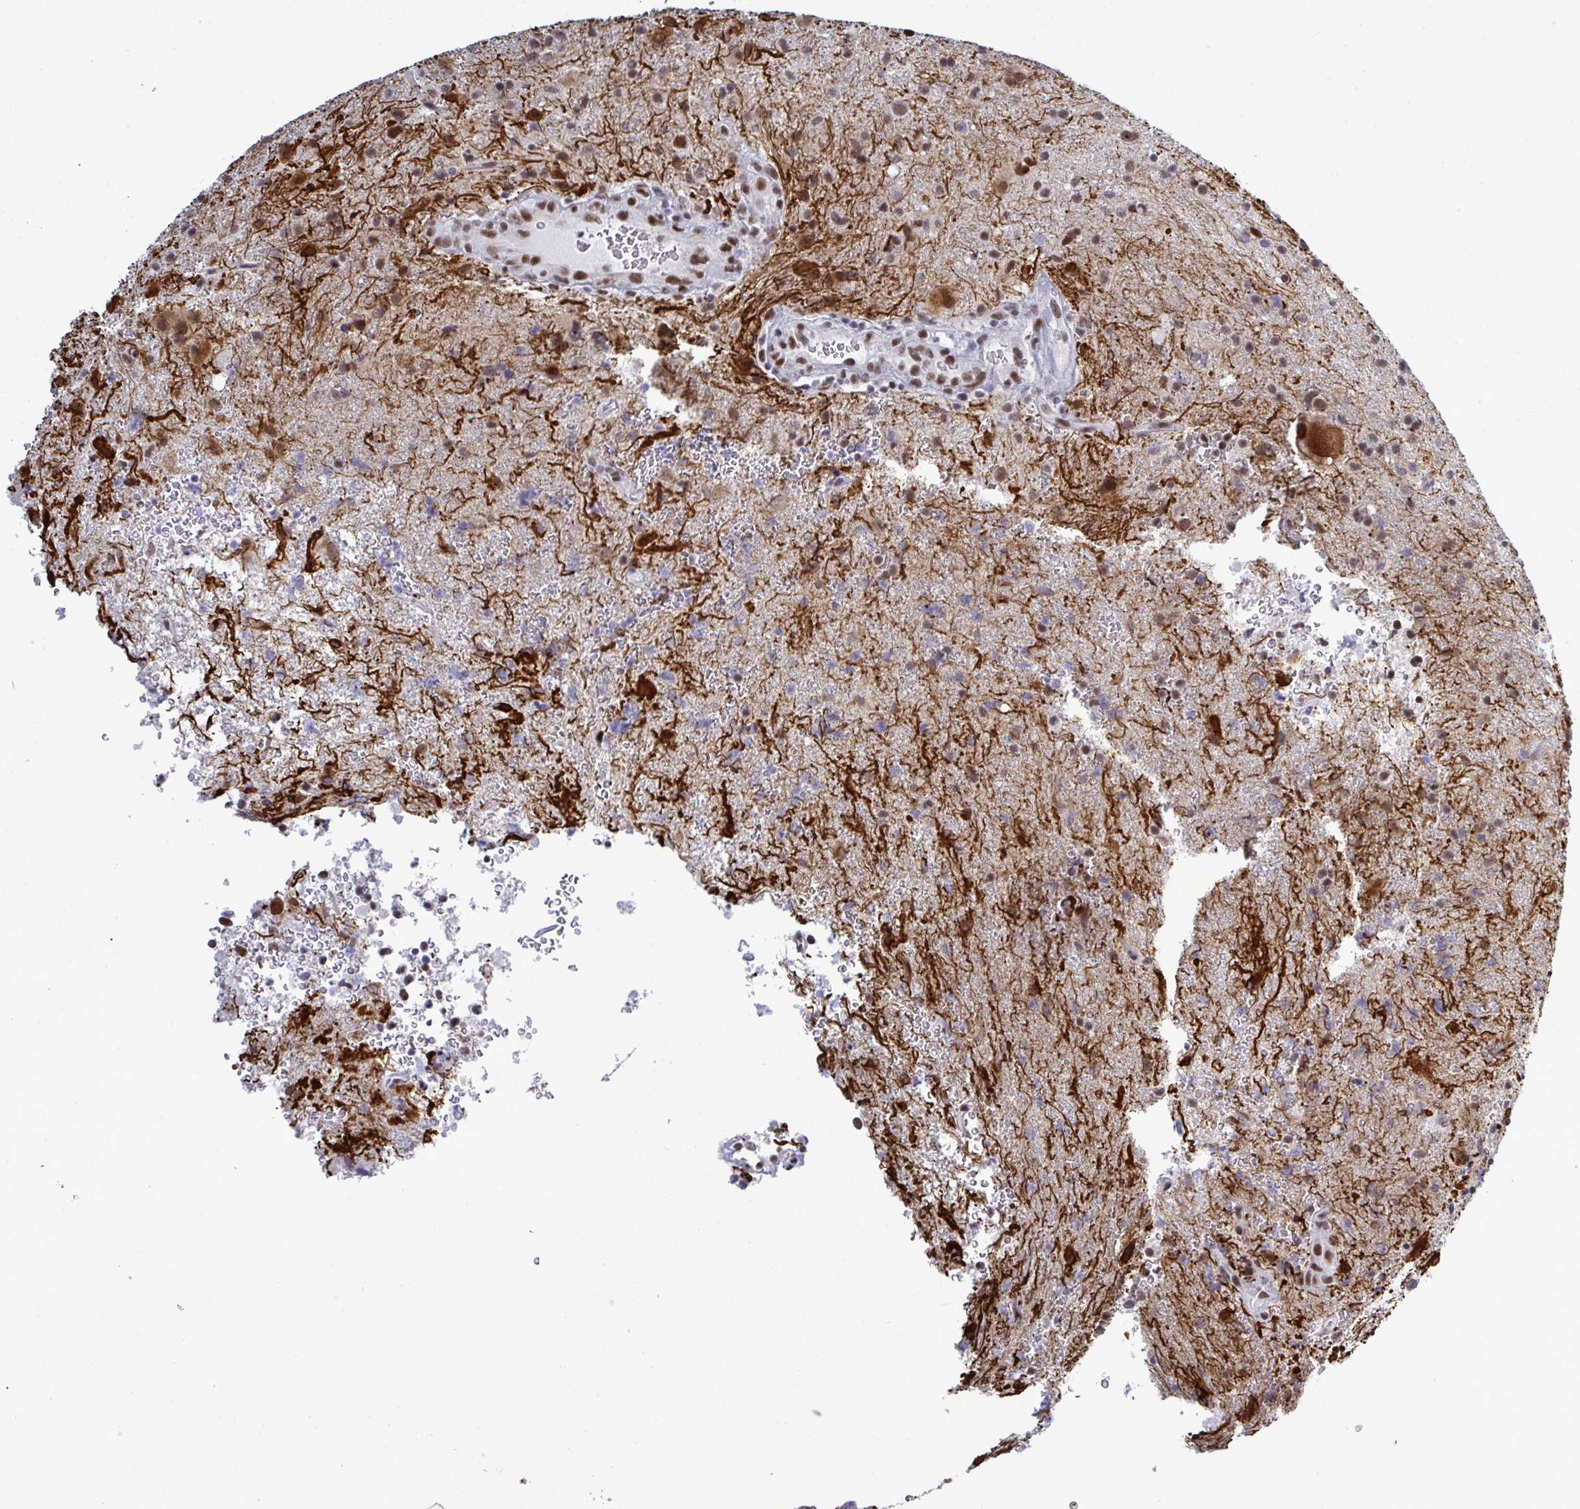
{"staining": {"intensity": "moderate", "quantity": "<25%", "location": "cytoplasmic/membranous,nuclear"}, "tissue": "glioma", "cell_type": "Tumor cells", "image_type": "cancer", "snomed": [{"axis": "morphology", "description": "Glioma, malignant, High grade"}, {"axis": "topography", "description": "Brain"}], "caption": "The photomicrograph displays a brown stain indicating the presence of a protein in the cytoplasmic/membranous and nuclear of tumor cells in malignant glioma (high-grade). Ihc stains the protein in brown and the nuclei are stained blue.", "gene": "PPP1R10", "patient": {"sex": "male", "age": 53}}